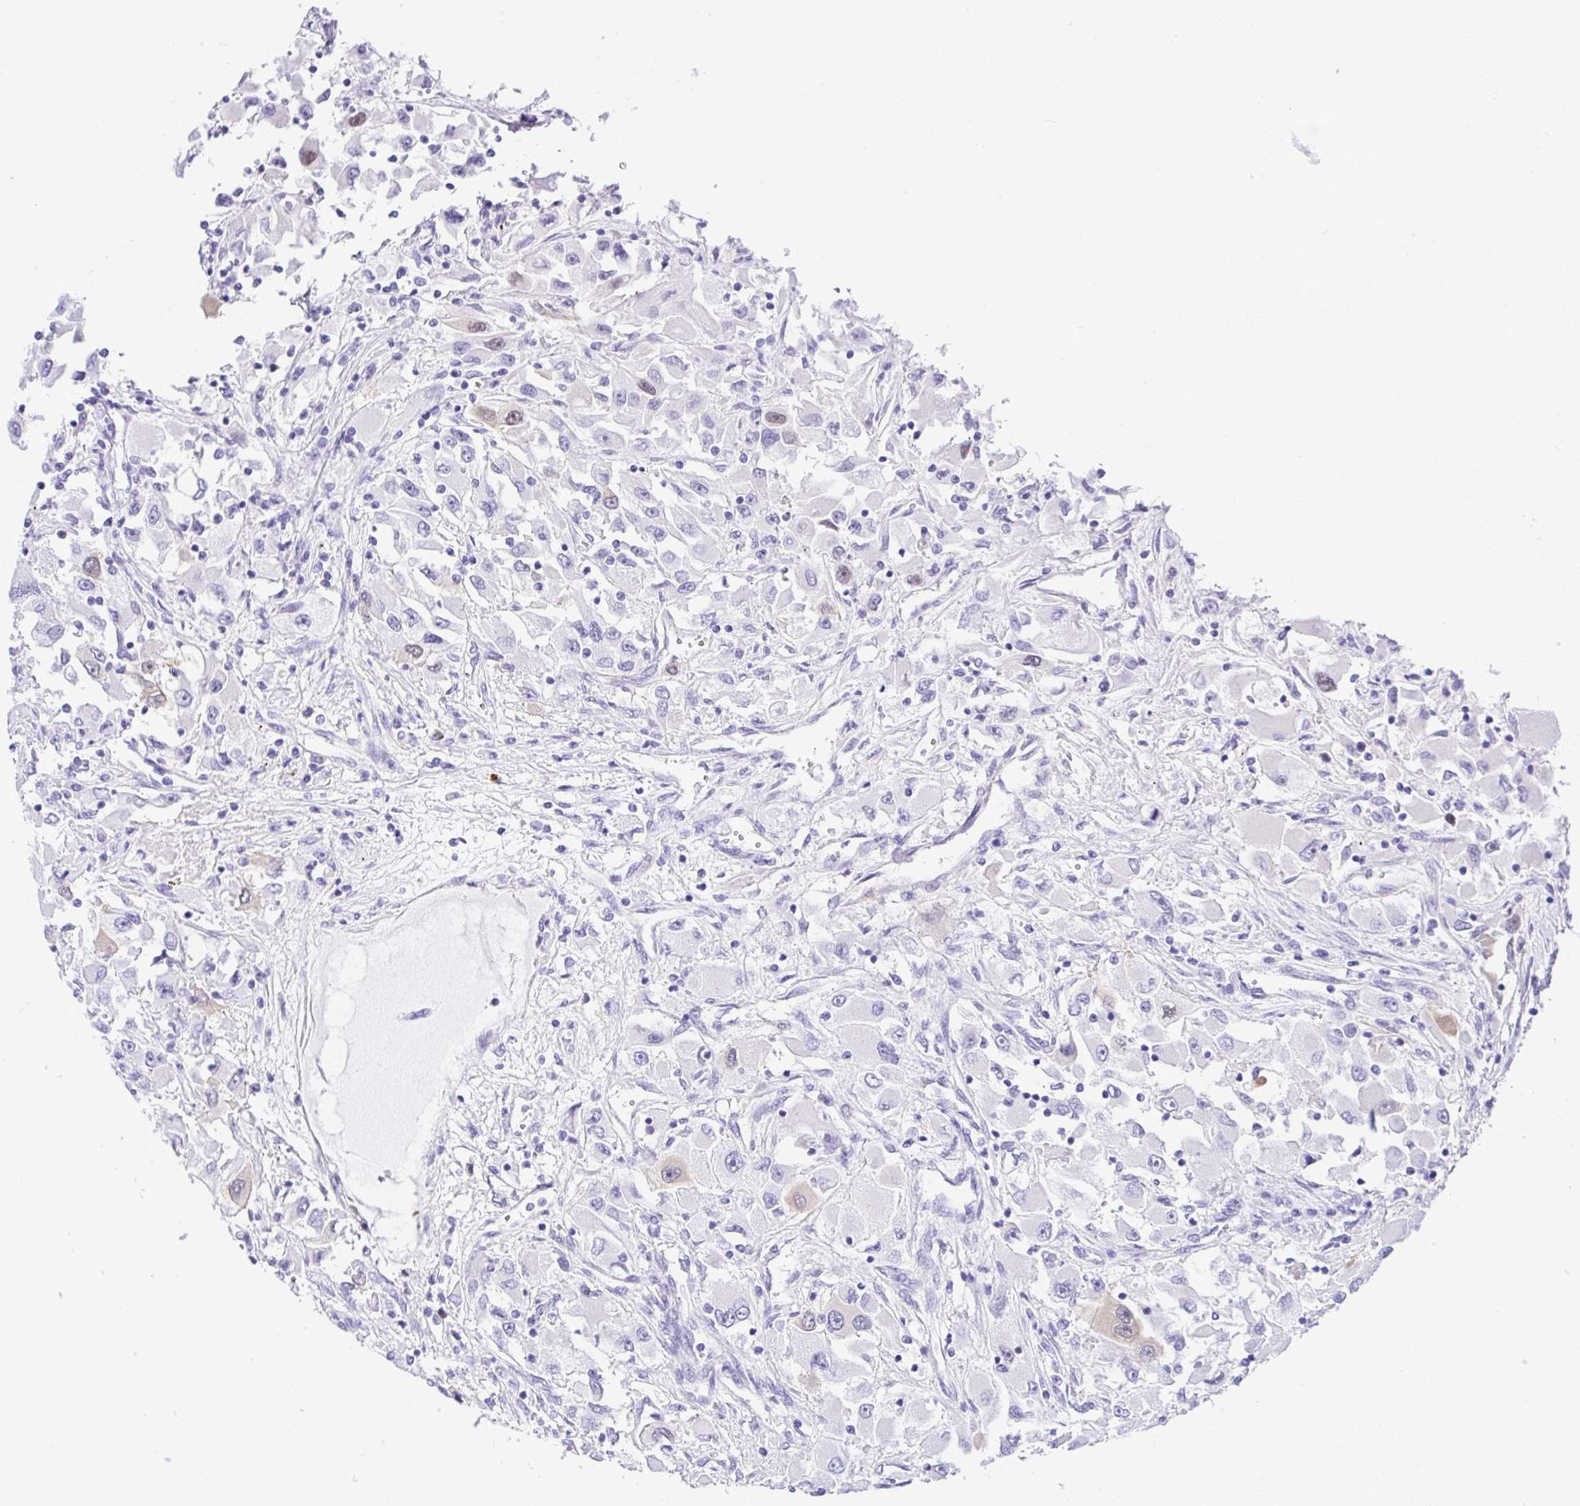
{"staining": {"intensity": "negative", "quantity": "none", "location": "none"}, "tissue": "renal cancer", "cell_type": "Tumor cells", "image_type": "cancer", "snomed": [{"axis": "morphology", "description": "Adenocarcinoma, NOS"}, {"axis": "topography", "description": "Kidney"}], "caption": "Image shows no protein positivity in tumor cells of renal adenocarcinoma tissue.", "gene": "RRM2", "patient": {"sex": "female", "age": 52}}